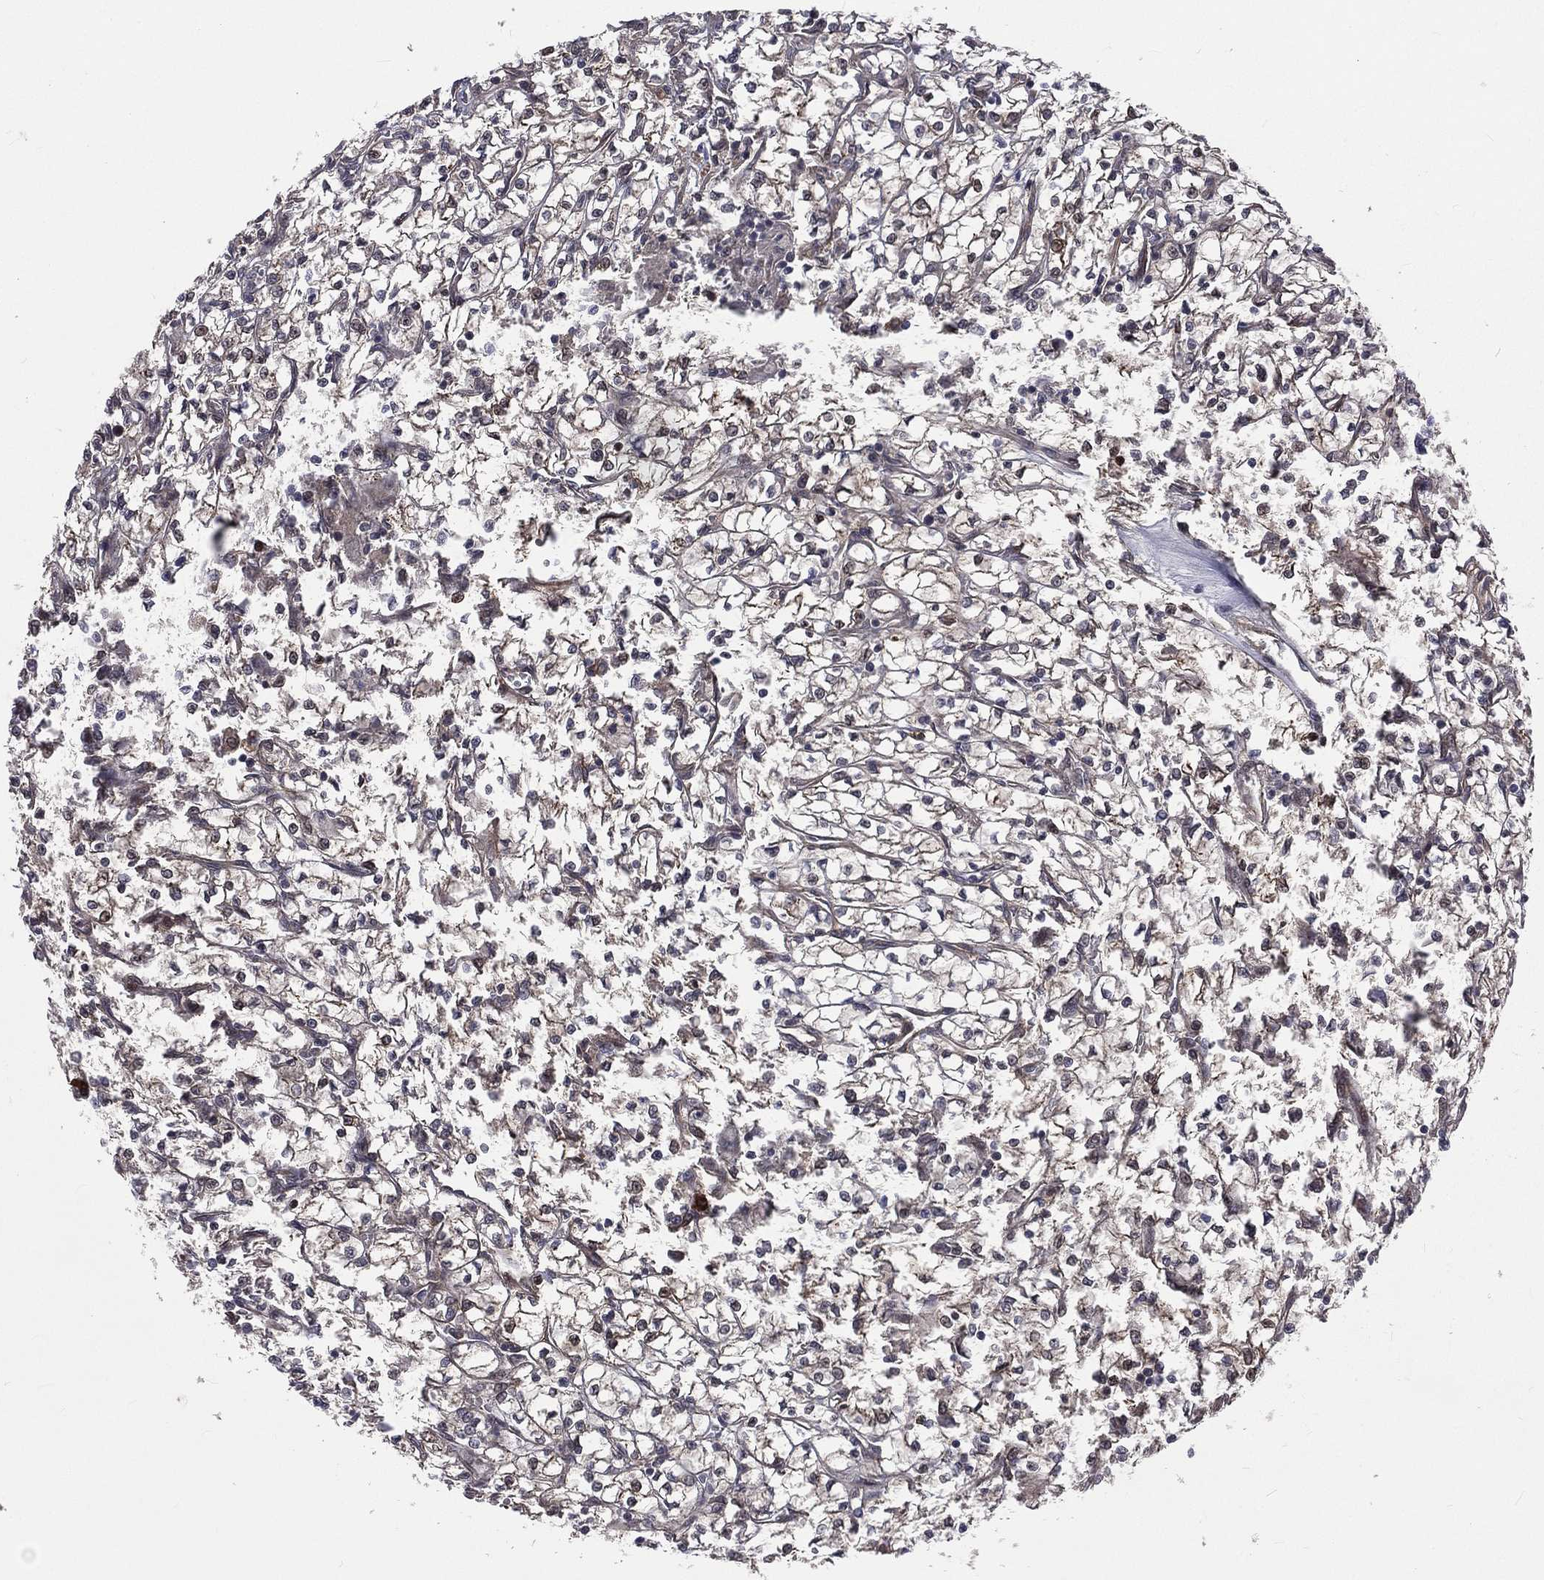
{"staining": {"intensity": "moderate", "quantity": "<25%", "location": "cytoplasmic/membranous"}, "tissue": "renal cancer", "cell_type": "Tumor cells", "image_type": "cancer", "snomed": [{"axis": "morphology", "description": "Adenocarcinoma, NOS"}, {"axis": "topography", "description": "Kidney"}], "caption": "Immunohistochemical staining of human renal cancer (adenocarcinoma) reveals moderate cytoplasmic/membranous protein expression in approximately <25% of tumor cells.", "gene": "ARL3", "patient": {"sex": "female", "age": 64}}